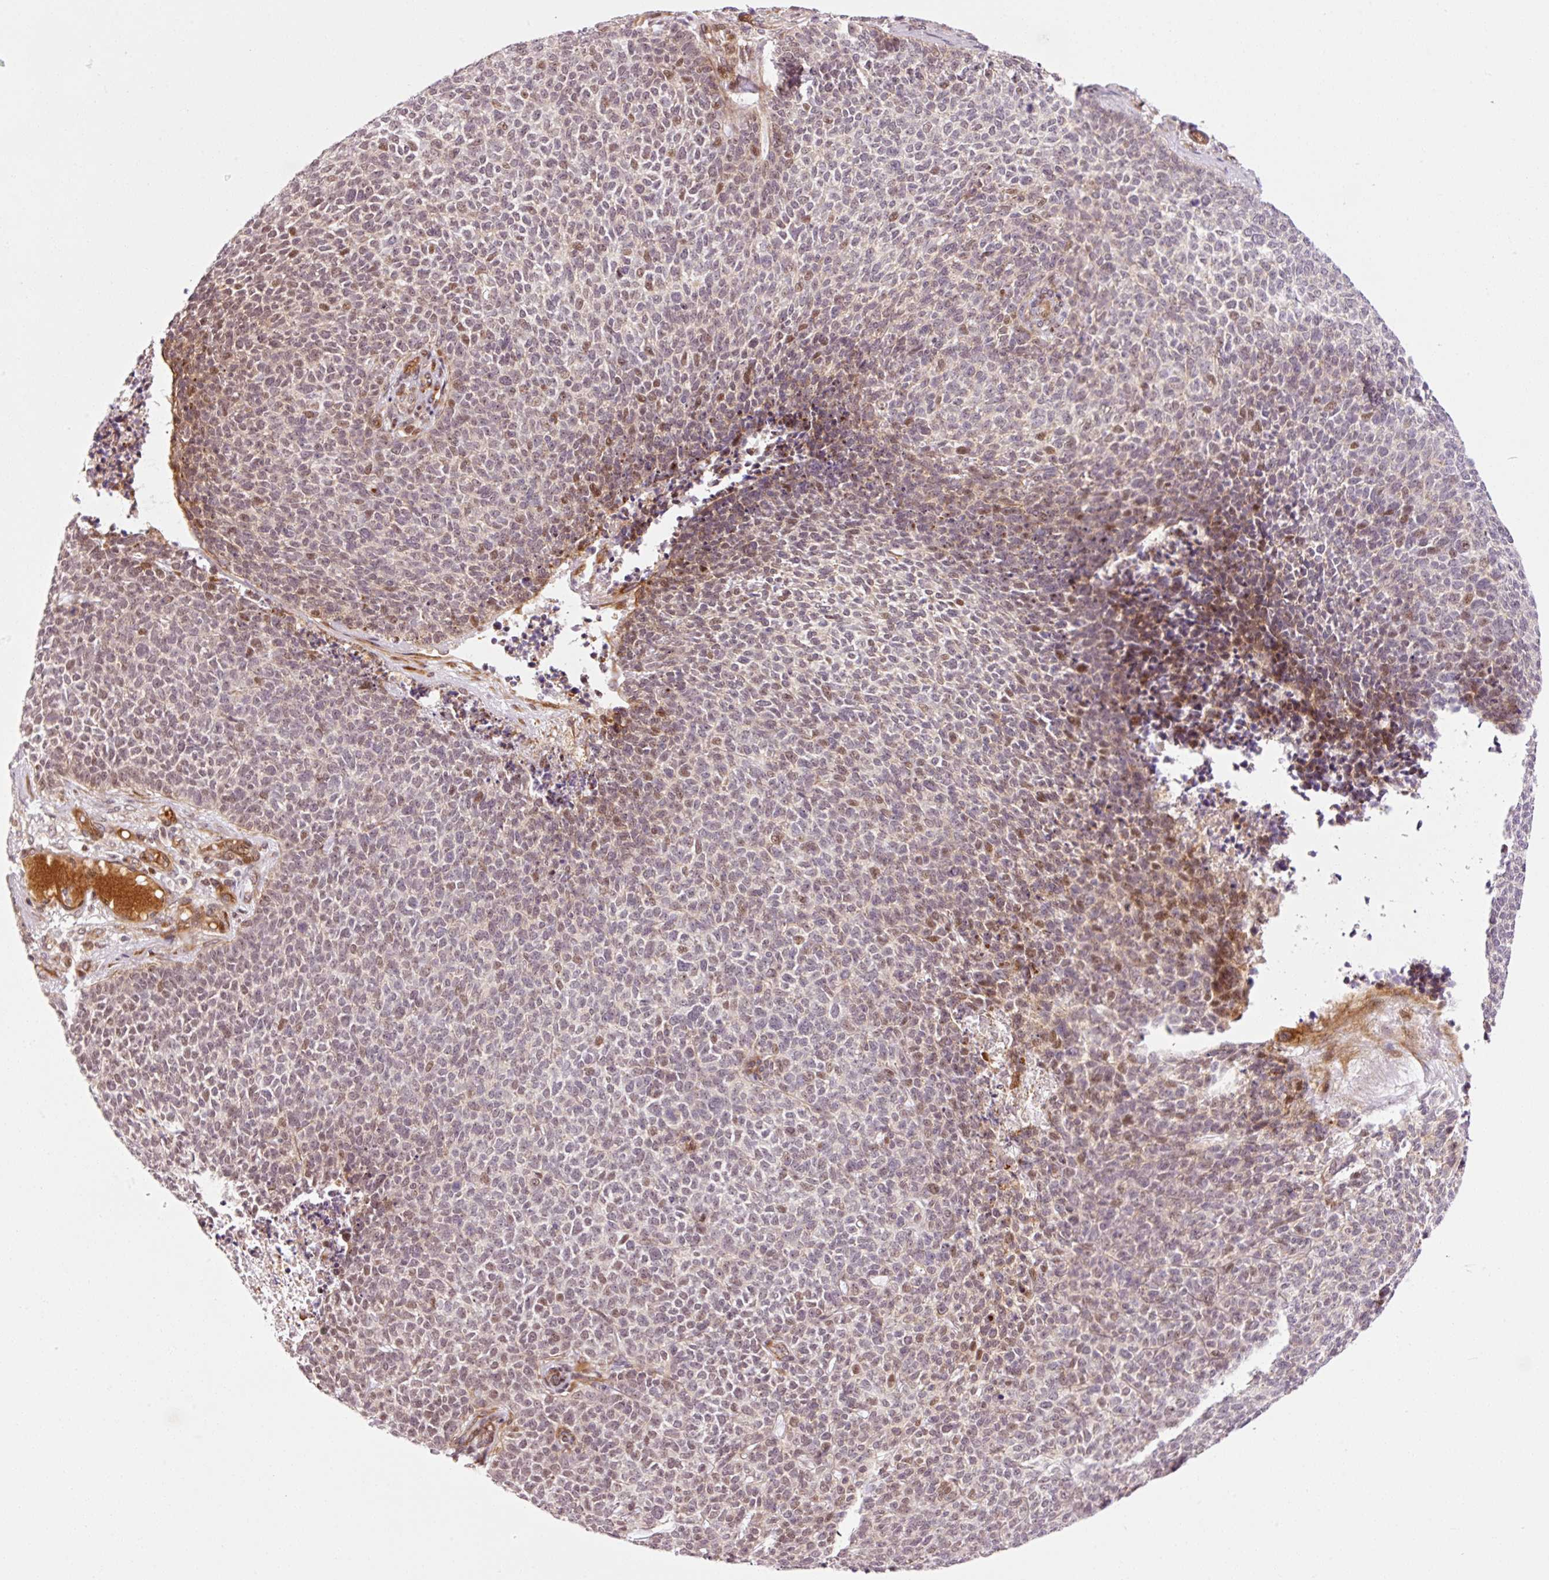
{"staining": {"intensity": "weak", "quantity": "25%-75%", "location": "nuclear"}, "tissue": "skin cancer", "cell_type": "Tumor cells", "image_type": "cancer", "snomed": [{"axis": "morphology", "description": "Basal cell carcinoma"}, {"axis": "topography", "description": "Skin"}], "caption": "DAB immunohistochemical staining of basal cell carcinoma (skin) demonstrates weak nuclear protein positivity in about 25%-75% of tumor cells.", "gene": "ANKRD20A1", "patient": {"sex": "female", "age": 84}}